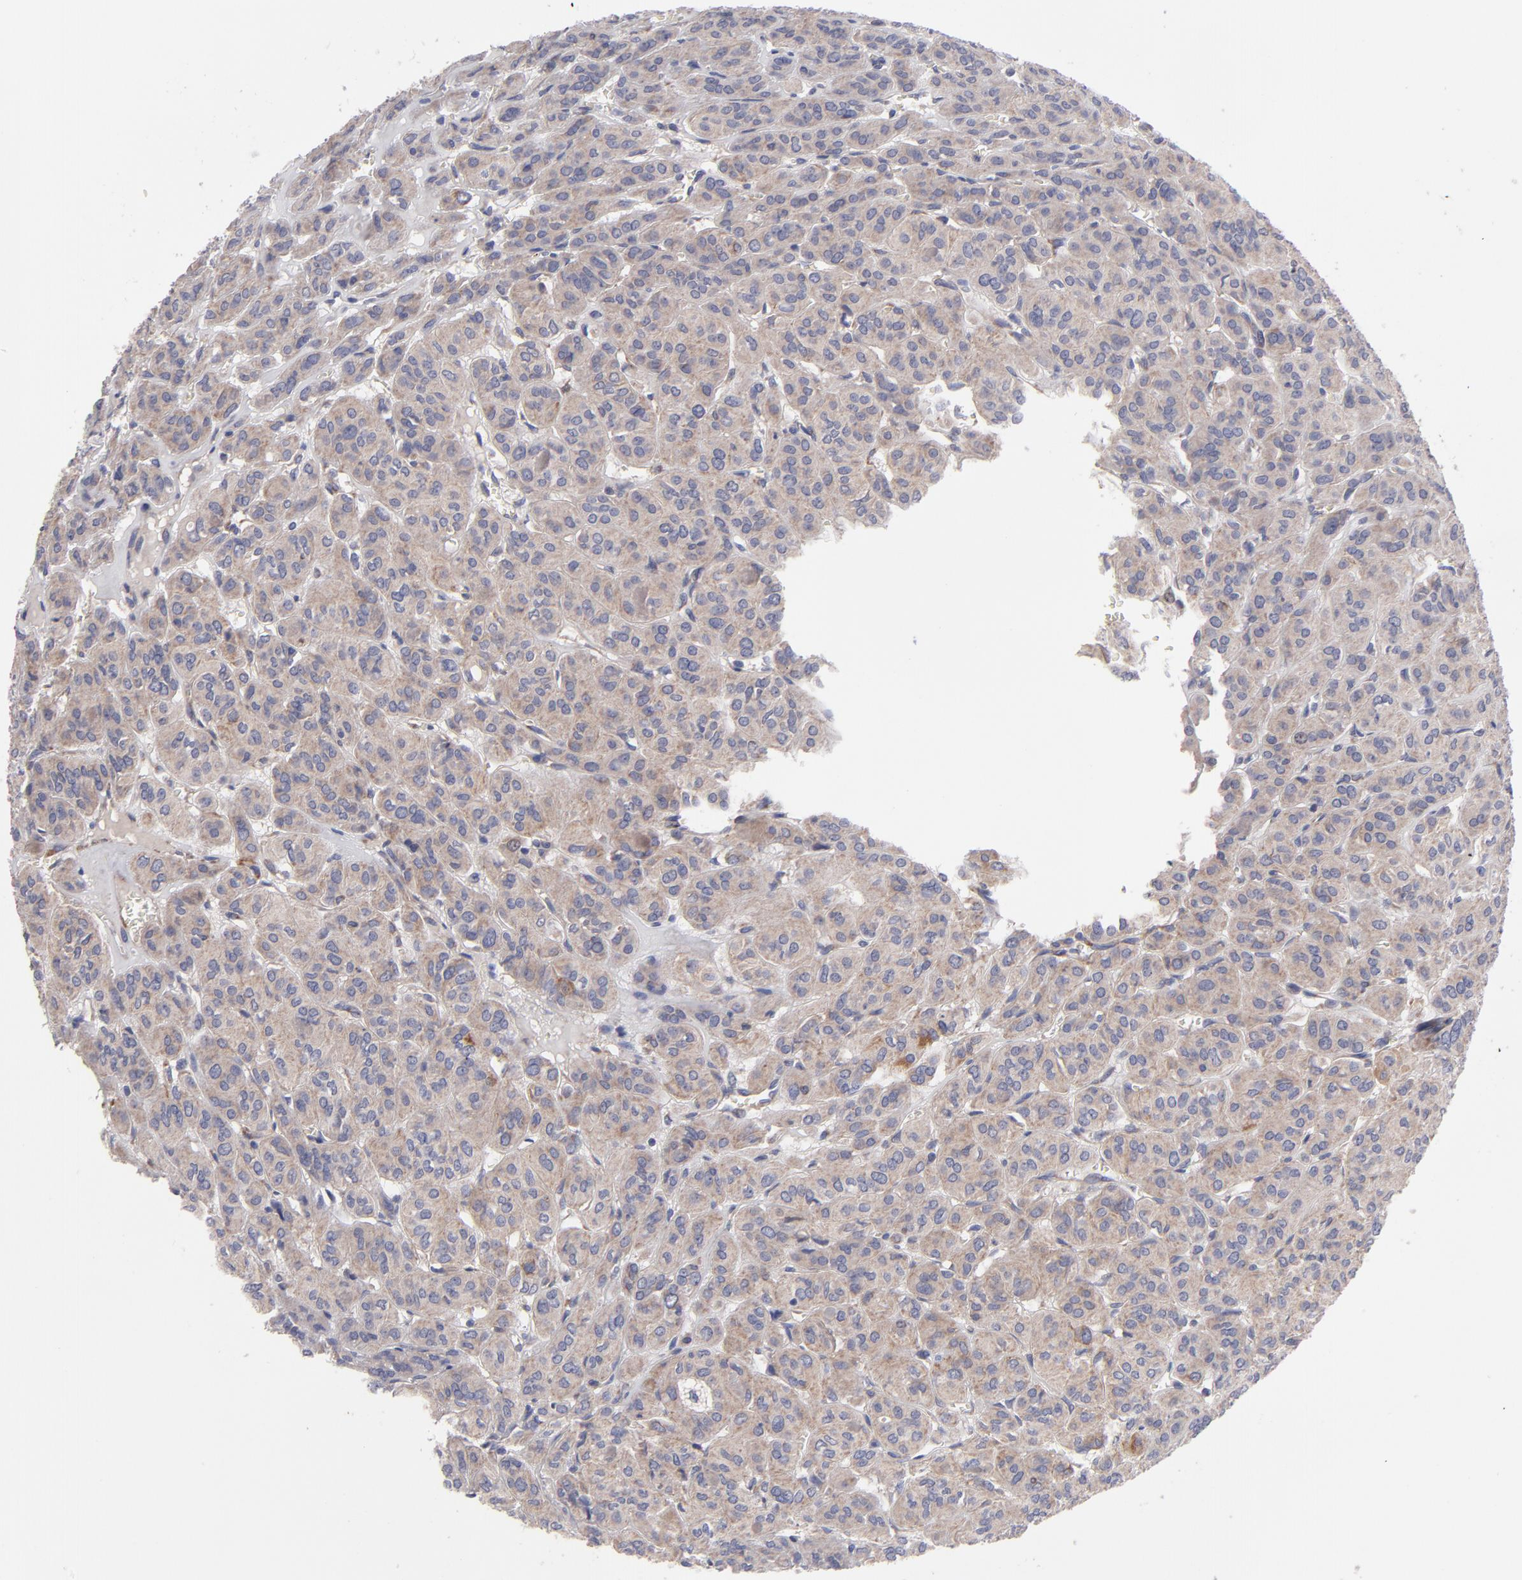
{"staining": {"intensity": "weak", "quantity": ">75%", "location": "cytoplasmic/membranous"}, "tissue": "thyroid cancer", "cell_type": "Tumor cells", "image_type": "cancer", "snomed": [{"axis": "morphology", "description": "Follicular adenoma carcinoma, NOS"}, {"axis": "topography", "description": "Thyroid gland"}], "caption": "A brown stain highlights weak cytoplasmic/membranous staining of a protein in human thyroid cancer (follicular adenoma carcinoma) tumor cells. Nuclei are stained in blue.", "gene": "HCCS", "patient": {"sex": "female", "age": 71}}